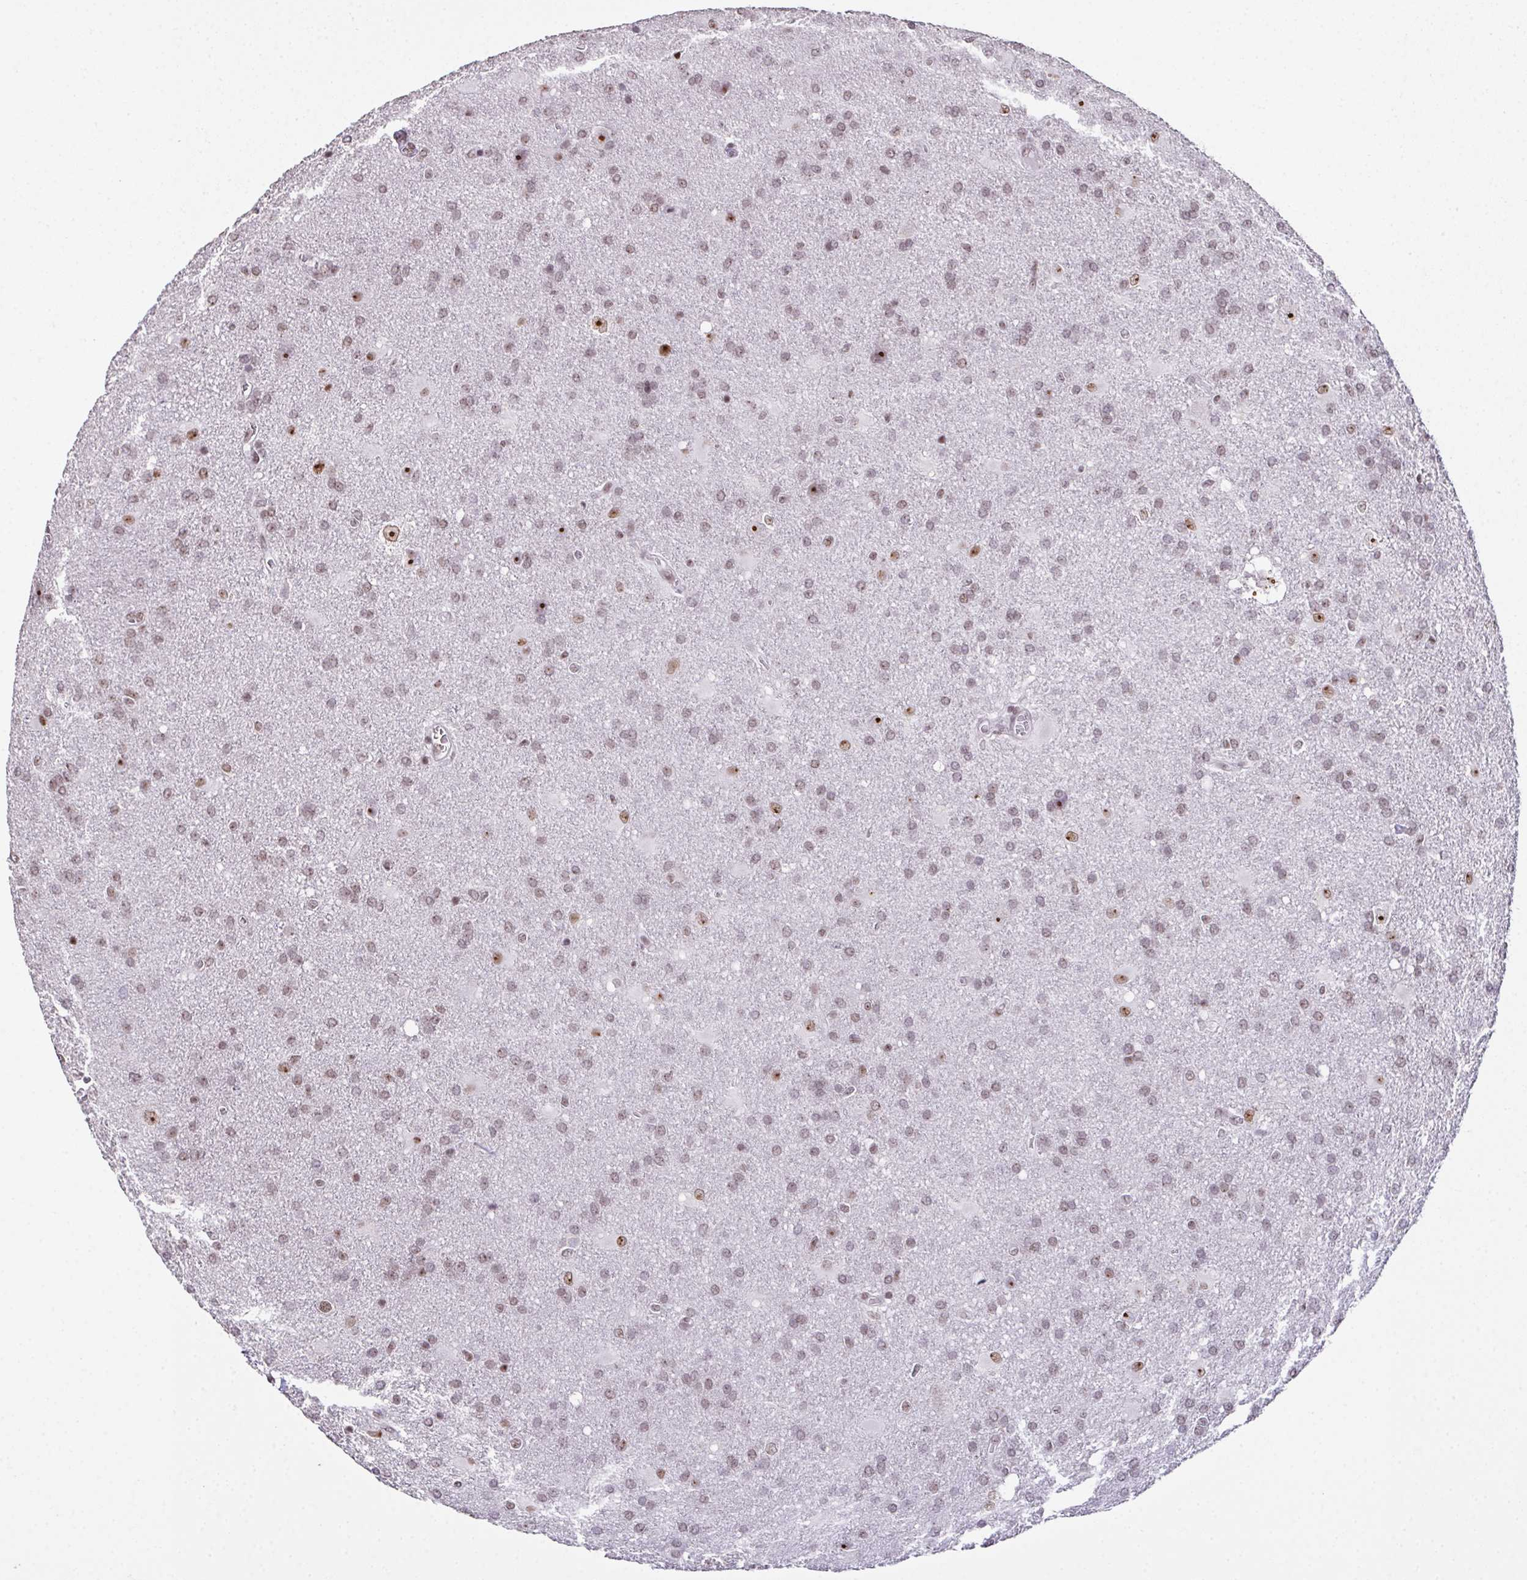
{"staining": {"intensity": "weak", "quantity": ">75%", "location": "nuclear"}, "tissue": "glioma", "cell_type": "Tumor cells", "image_type": "cancer", "snomed": [{"axis": "morphology", "description": "Glioma, malignant, Low grade"}, {"axis": "topography", "description": "Brain"}], "caption": "Low-grade glioma (malignant) stained with a protein marker displays weak staining in tumor cells.", "gene": "ZNF800", "patient": {"sex": "male", "age": 66}}